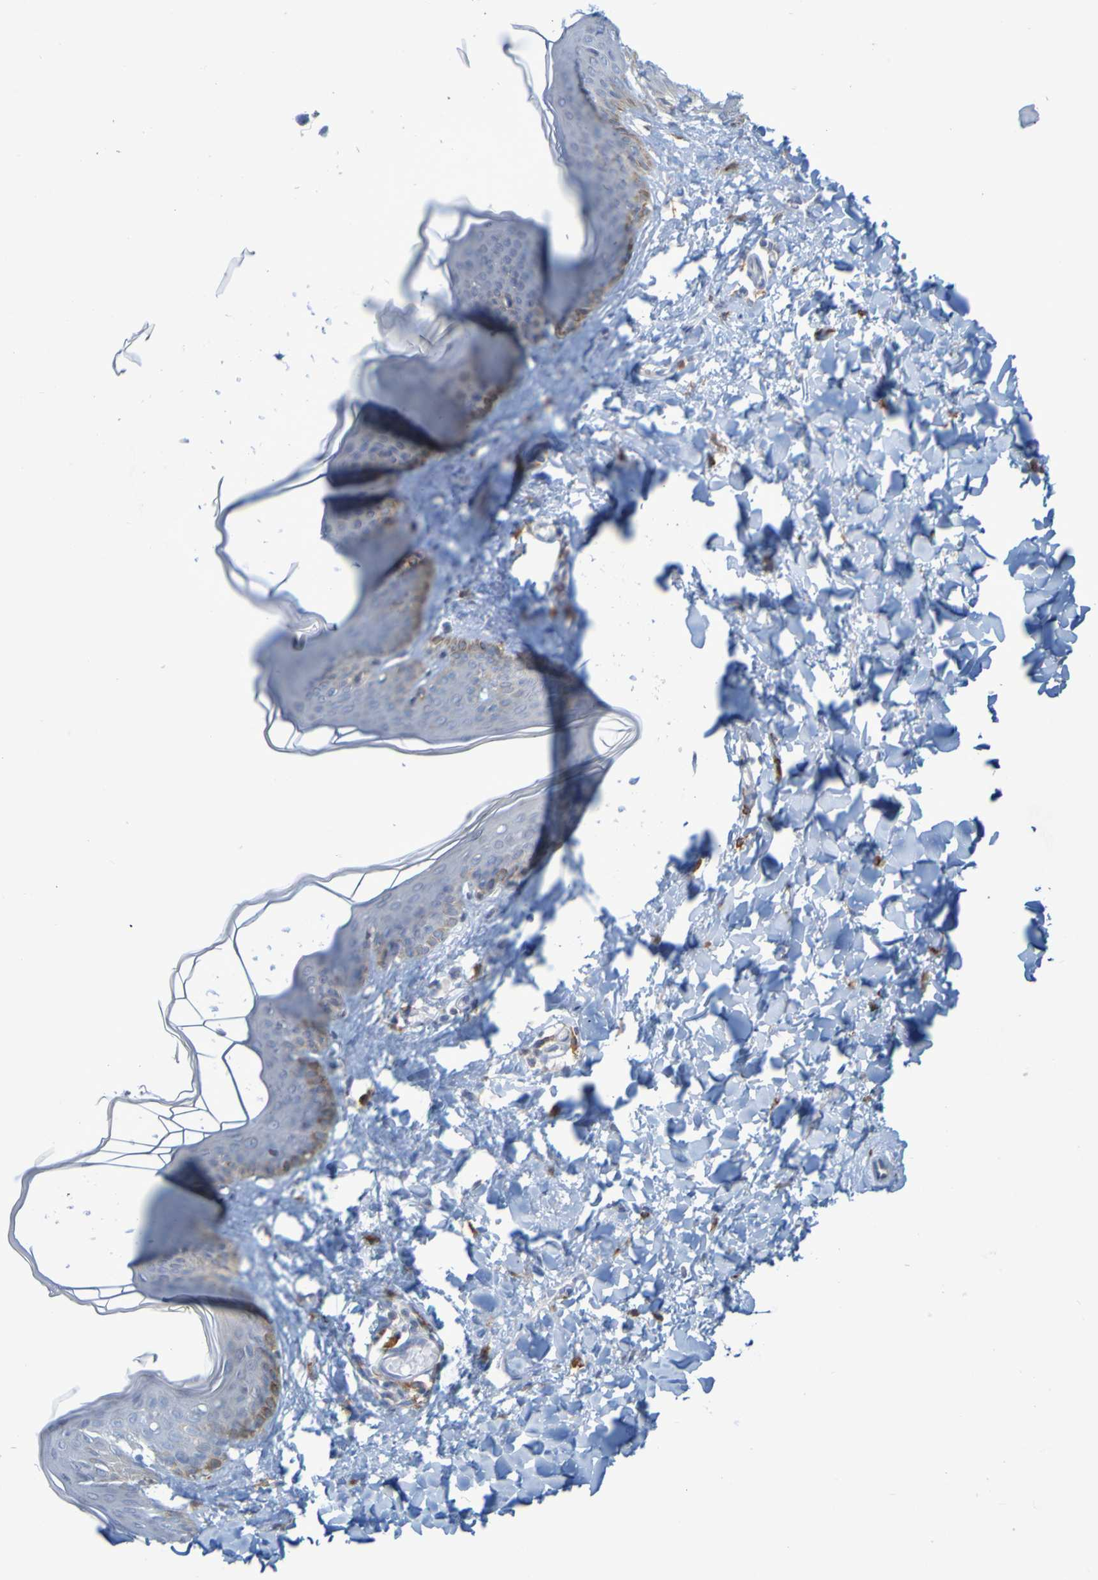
{"staining": {"intensity": "negative", "quantity": "none", "location": "none"}, "tissue": "skin", "cell_type": "Fibroblasts", "image_type": "normal", "snomed": [{"axis": "morphology", "description": "Normal tissue, NOS"}, {"axis": "topography", "description": "Skin"}], "caption": "DAB immunohistochemical staining of benign skin exhibits no significant expression in fibroblasts. Brightfield microscopy of immunohistochemistry (IHC) stained with DAB (3,3'-diaminobenzidine) (brown) and hematoxylin (blue), captured at high magnification.", "gene": "LILRB5", "patient": {"sex": "female", "age": 17}}